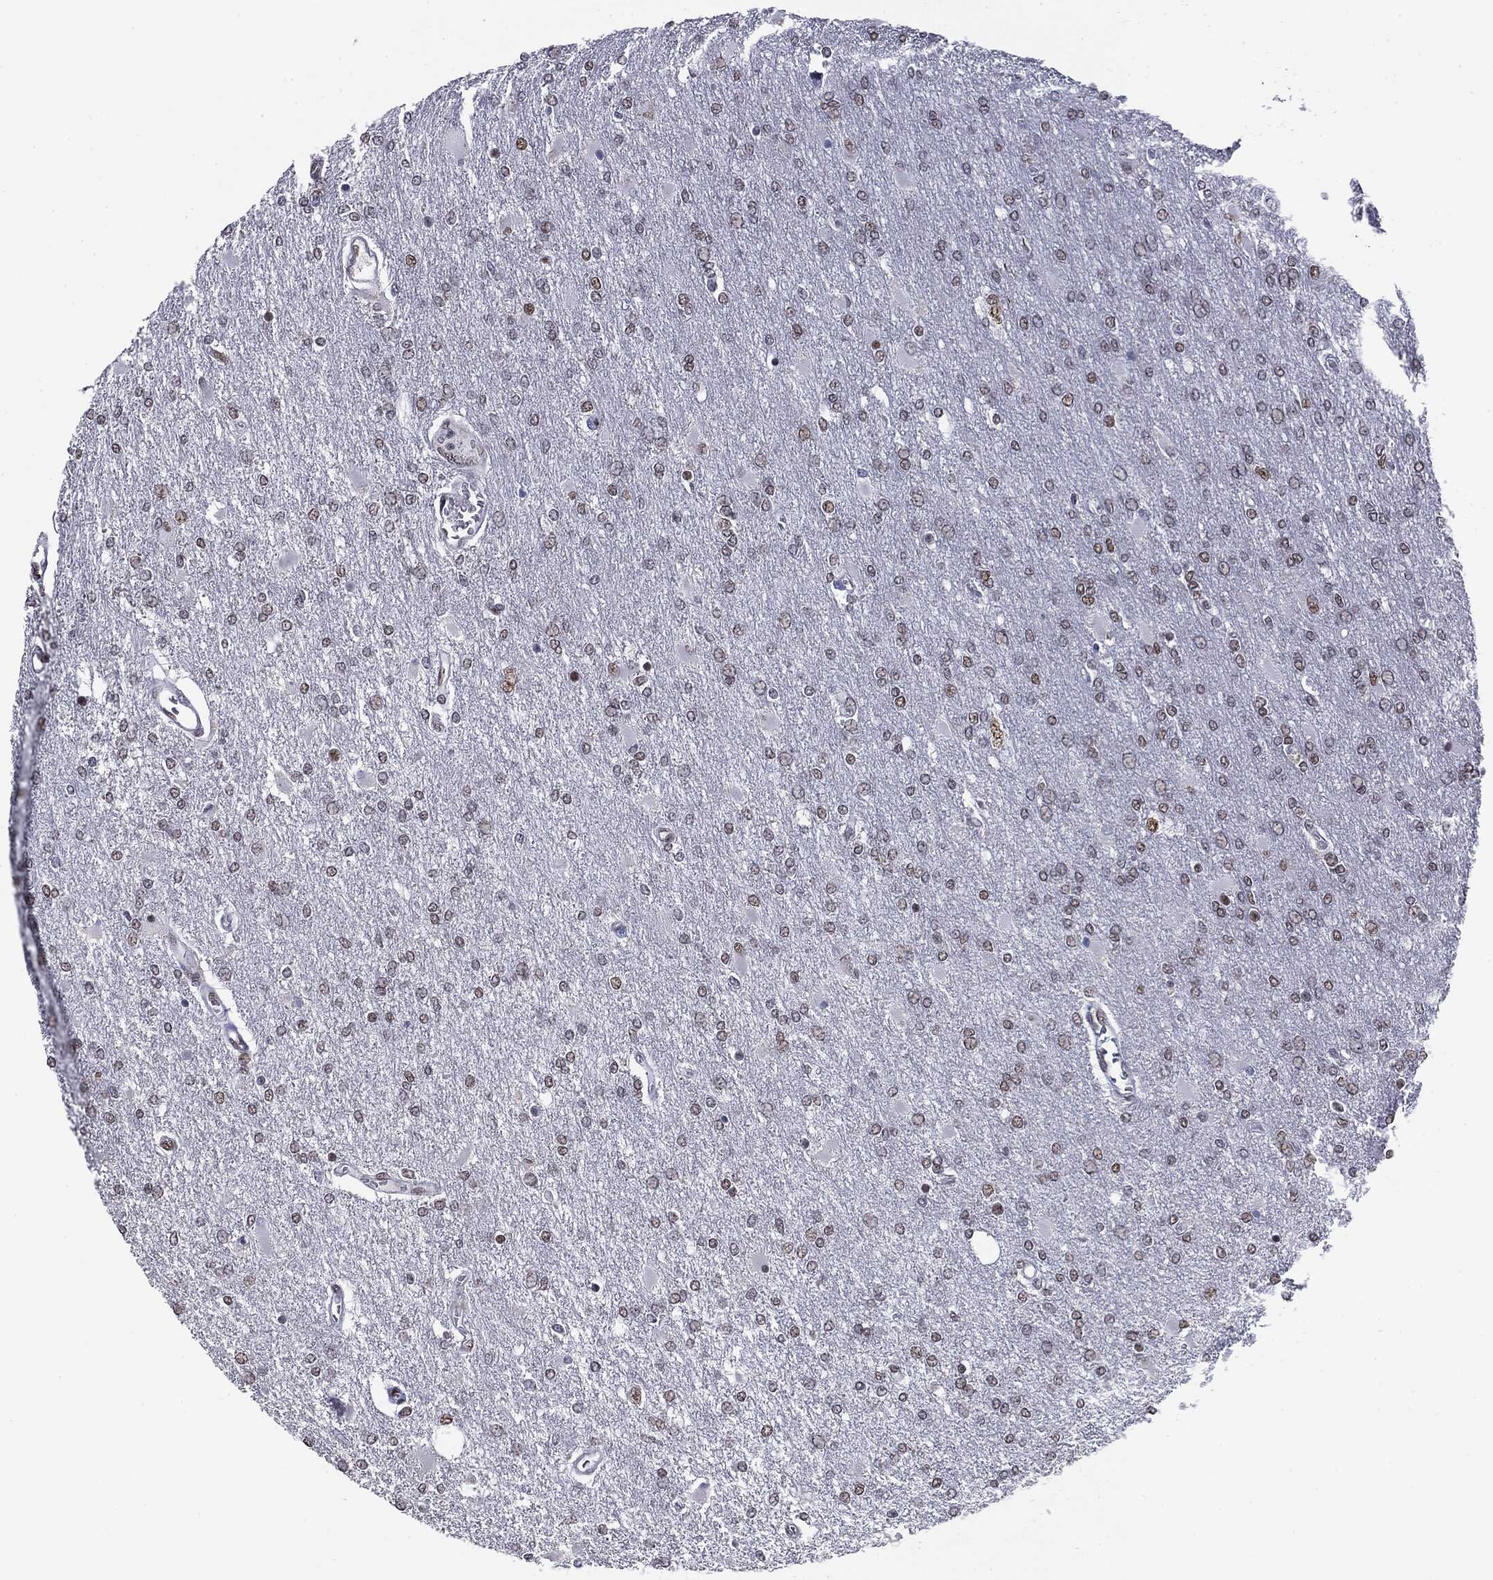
{"staining": {"intensity": "moderate", "quantity": "<25%", "location": "nuclear"}, "tissue": "glioma", "cell_type": "Tumor cells", "image_type": "cancer", "snomed": [{"axis": "morphology", "description": "Glioma, malignant, High grade"}, {"axis": "topography", "description": "Cerebral cortex"}], "caption": "Moderate nuclear staining is appreciated in approximately <25% of tumor cells in malignant glioma (high-grade).", "gene": "MDC1", "patient": {"sex": "male", "age": 79}}